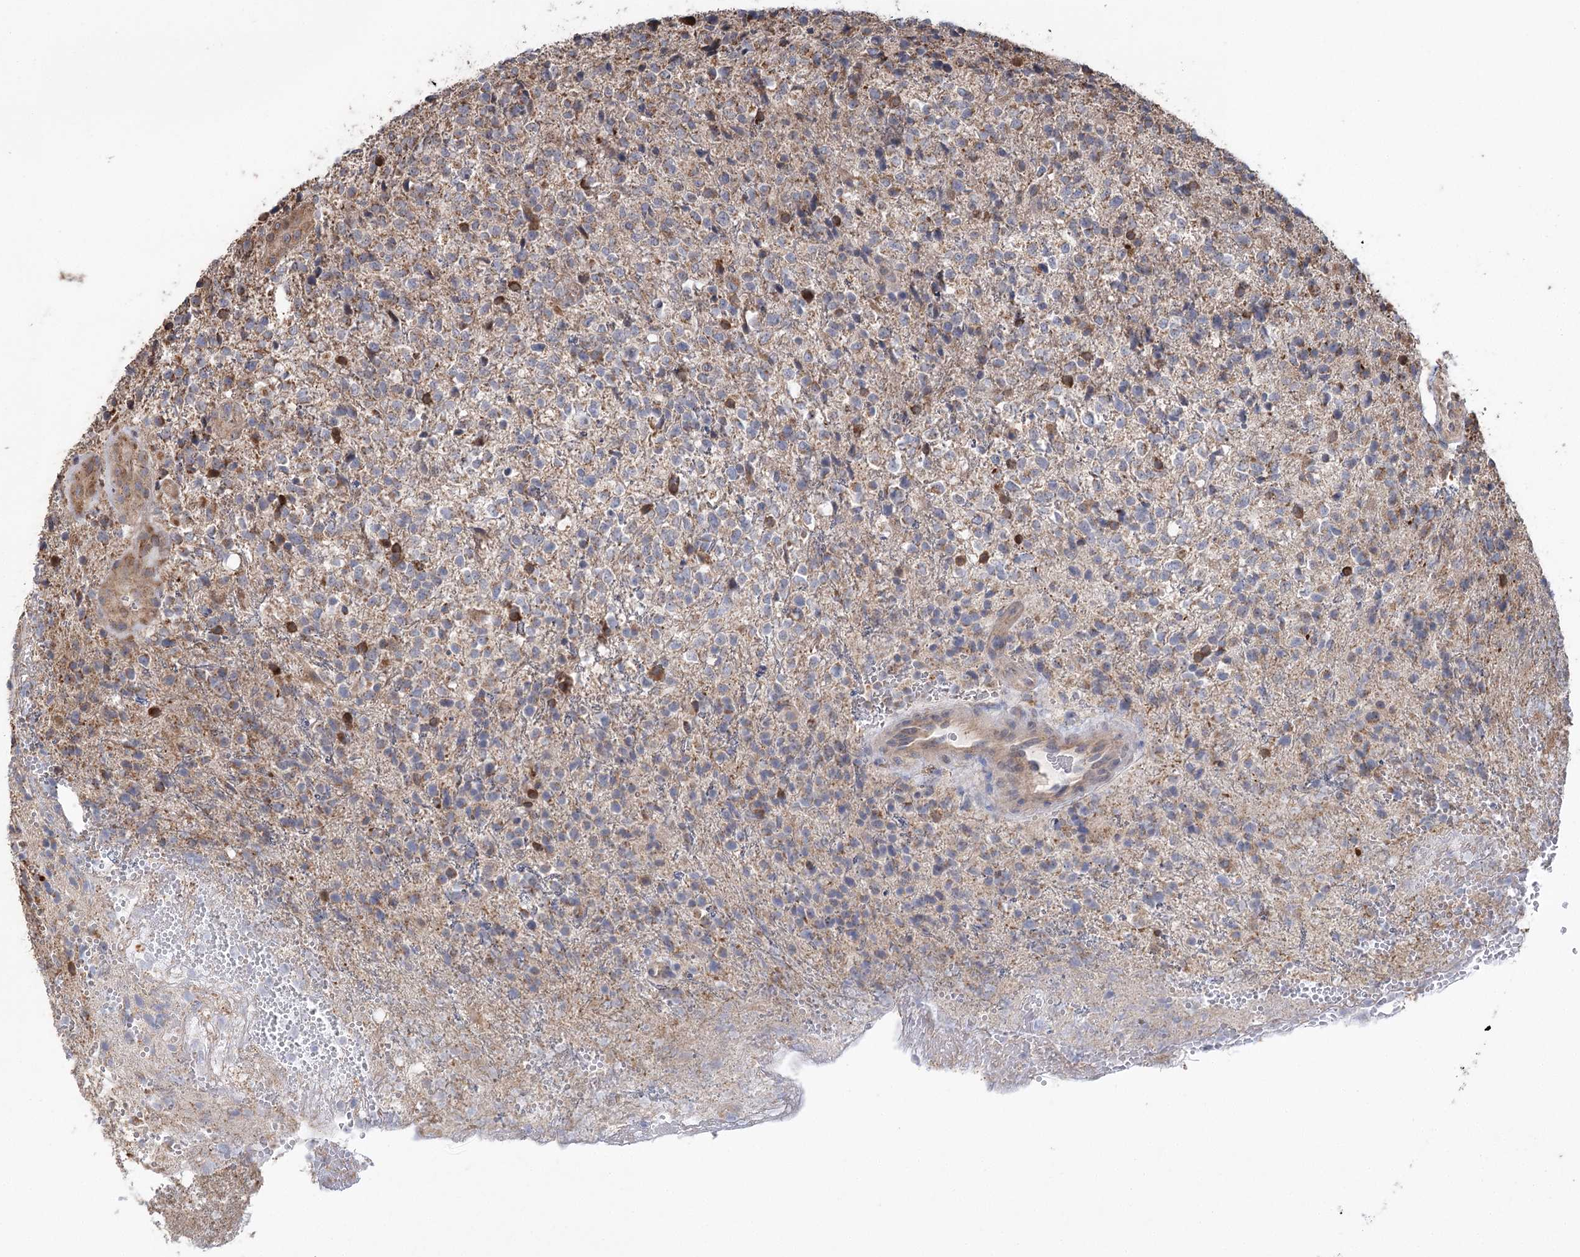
{"staining": {"intensity": "moderate", "quantity": "<25%", "location": "cytoplasmic/membranous"}, "tissue": "glioma", "cell_type": "Tumor cells", "image_type": "cancer", "snomed": [{"axis": "morphology", "description": "Glioma, malignant, High grade"}, {"axis": "topography", "description": "Brain"}], "caption": "Immunohistochemistry (IHC) of malignant glioma (high-grade) reveals low levels of moderate cytoplasmic/membranous positivity in about <25% of tumor cells. (Stains: DAB (3,3'-diaminobenzidine) in brown, nuclei in blue, Microscopy: brightfield microscopy at high magnification).", "gene": "RWDD4", "patient": {"sex": "male", "age": 56}}